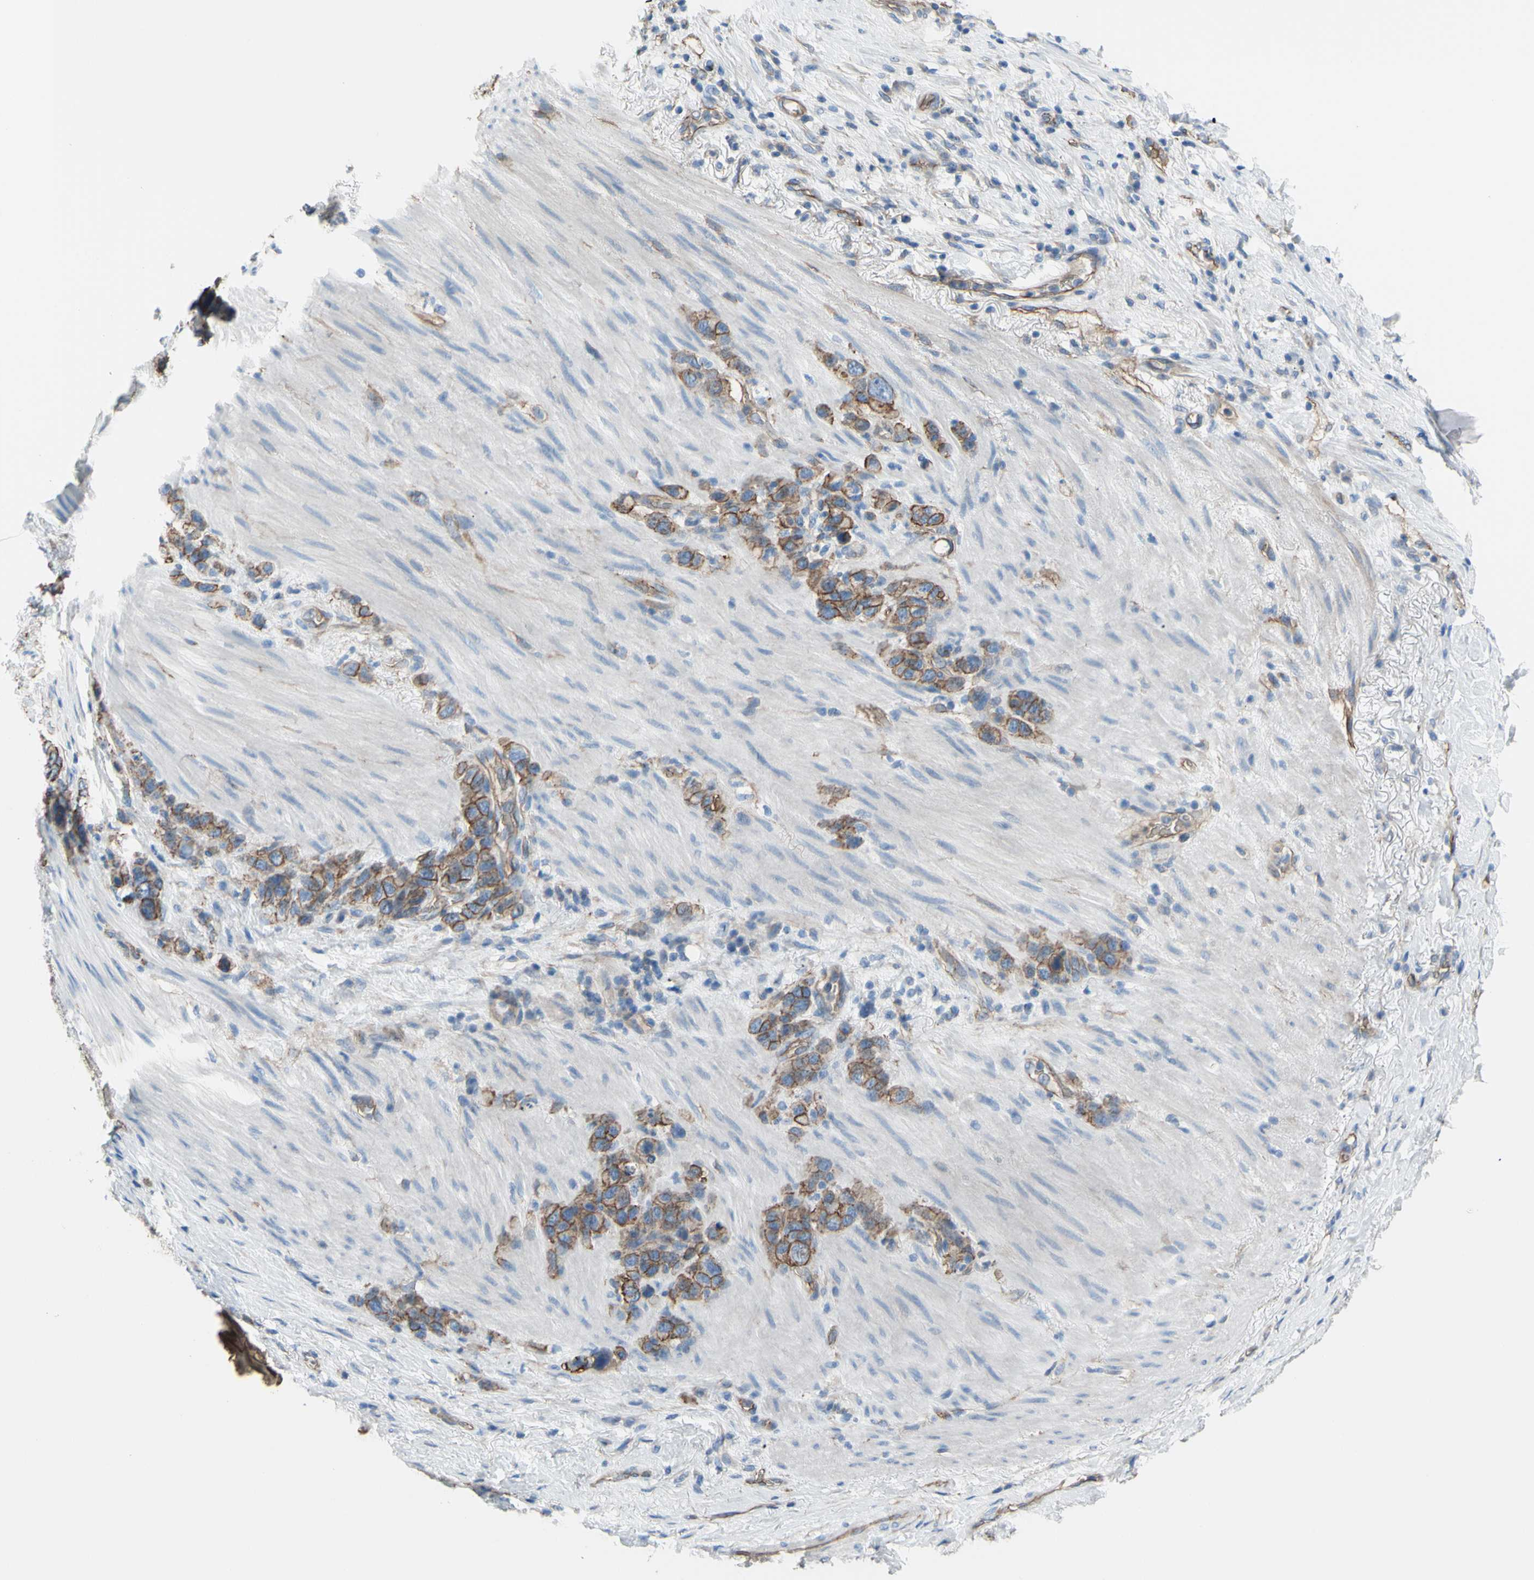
{"staining": {"intensity": "moderate", "quantity": ">75%", "location": "cytoplasmic/membranous"}, "tissue": "stomach cancer", "cell_type": "Tumor cells", "image_type": "cancer", "snomed": [{"axis": "morphology", "description": "Adenocarcinoma, NOS"}, {"axis": "morphology", "description": "Adenocarcinoma, High grade"}, {"axis": "topography", "description": "Stomach, upper"}, {"axis": "topography", "description": "Stomach, lower"}], "caption": "Immunohistochemistry (IHC) (DAB (3,3'-diaminobenzidine)) staining of adenocarcinoma (high-grade) (stomach) shows moderate cytoplasmic/membranous protein positivity in about >75% of tumor cells. (Brightfield microscopy of DAB IHC at high magnification).", "gene": "TPBG", "patient": {"sex": "female", "age": 65}}